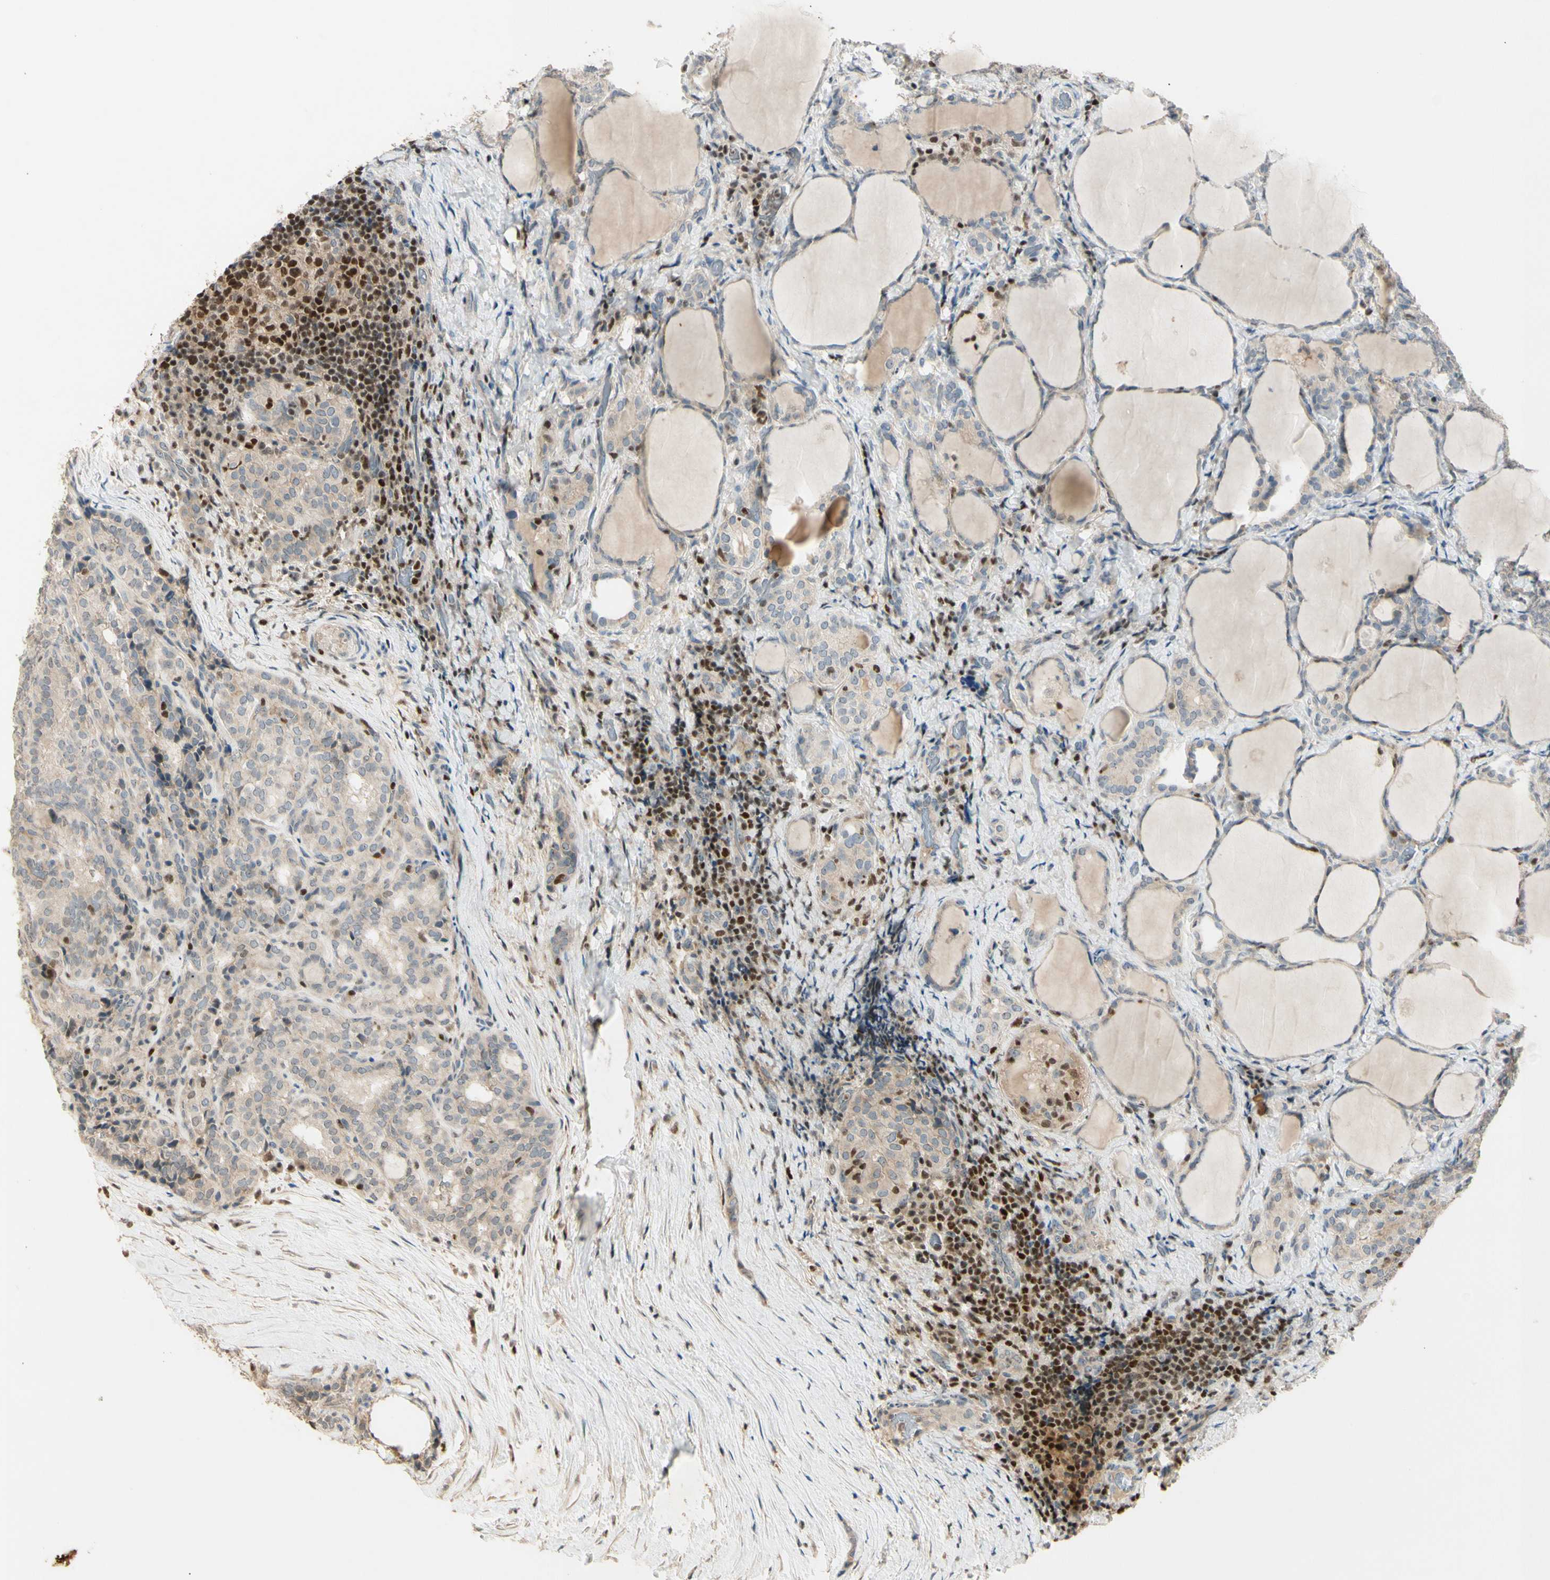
{"staining": {"intensity": "weak", "quantity": ">75%", "location": "cytoplasmic/membranous"}, "tissue": "thyroid cancer", "cell_type": "Tumor cells", "image_type": "cancer", "snomed": [{"axis": "morphology", "description": "Normal tissue, NOS"}, {"axis": "morphology", "description": "Papillary adenocarcinoma, NOS"}, {"axis": "topography", "description": "Thyroid gland"}], "caption": "An immunohistochemistry histopathology image of neoplastic tissue is shown. Protein staining in brown highlights weak cytoplasmic/membranous positivity in thyroid cancer (papillary adenocarcinoma) within tumor cells.", "gene": "NFYA", "patient": {"sex": "female", "age": 30}}